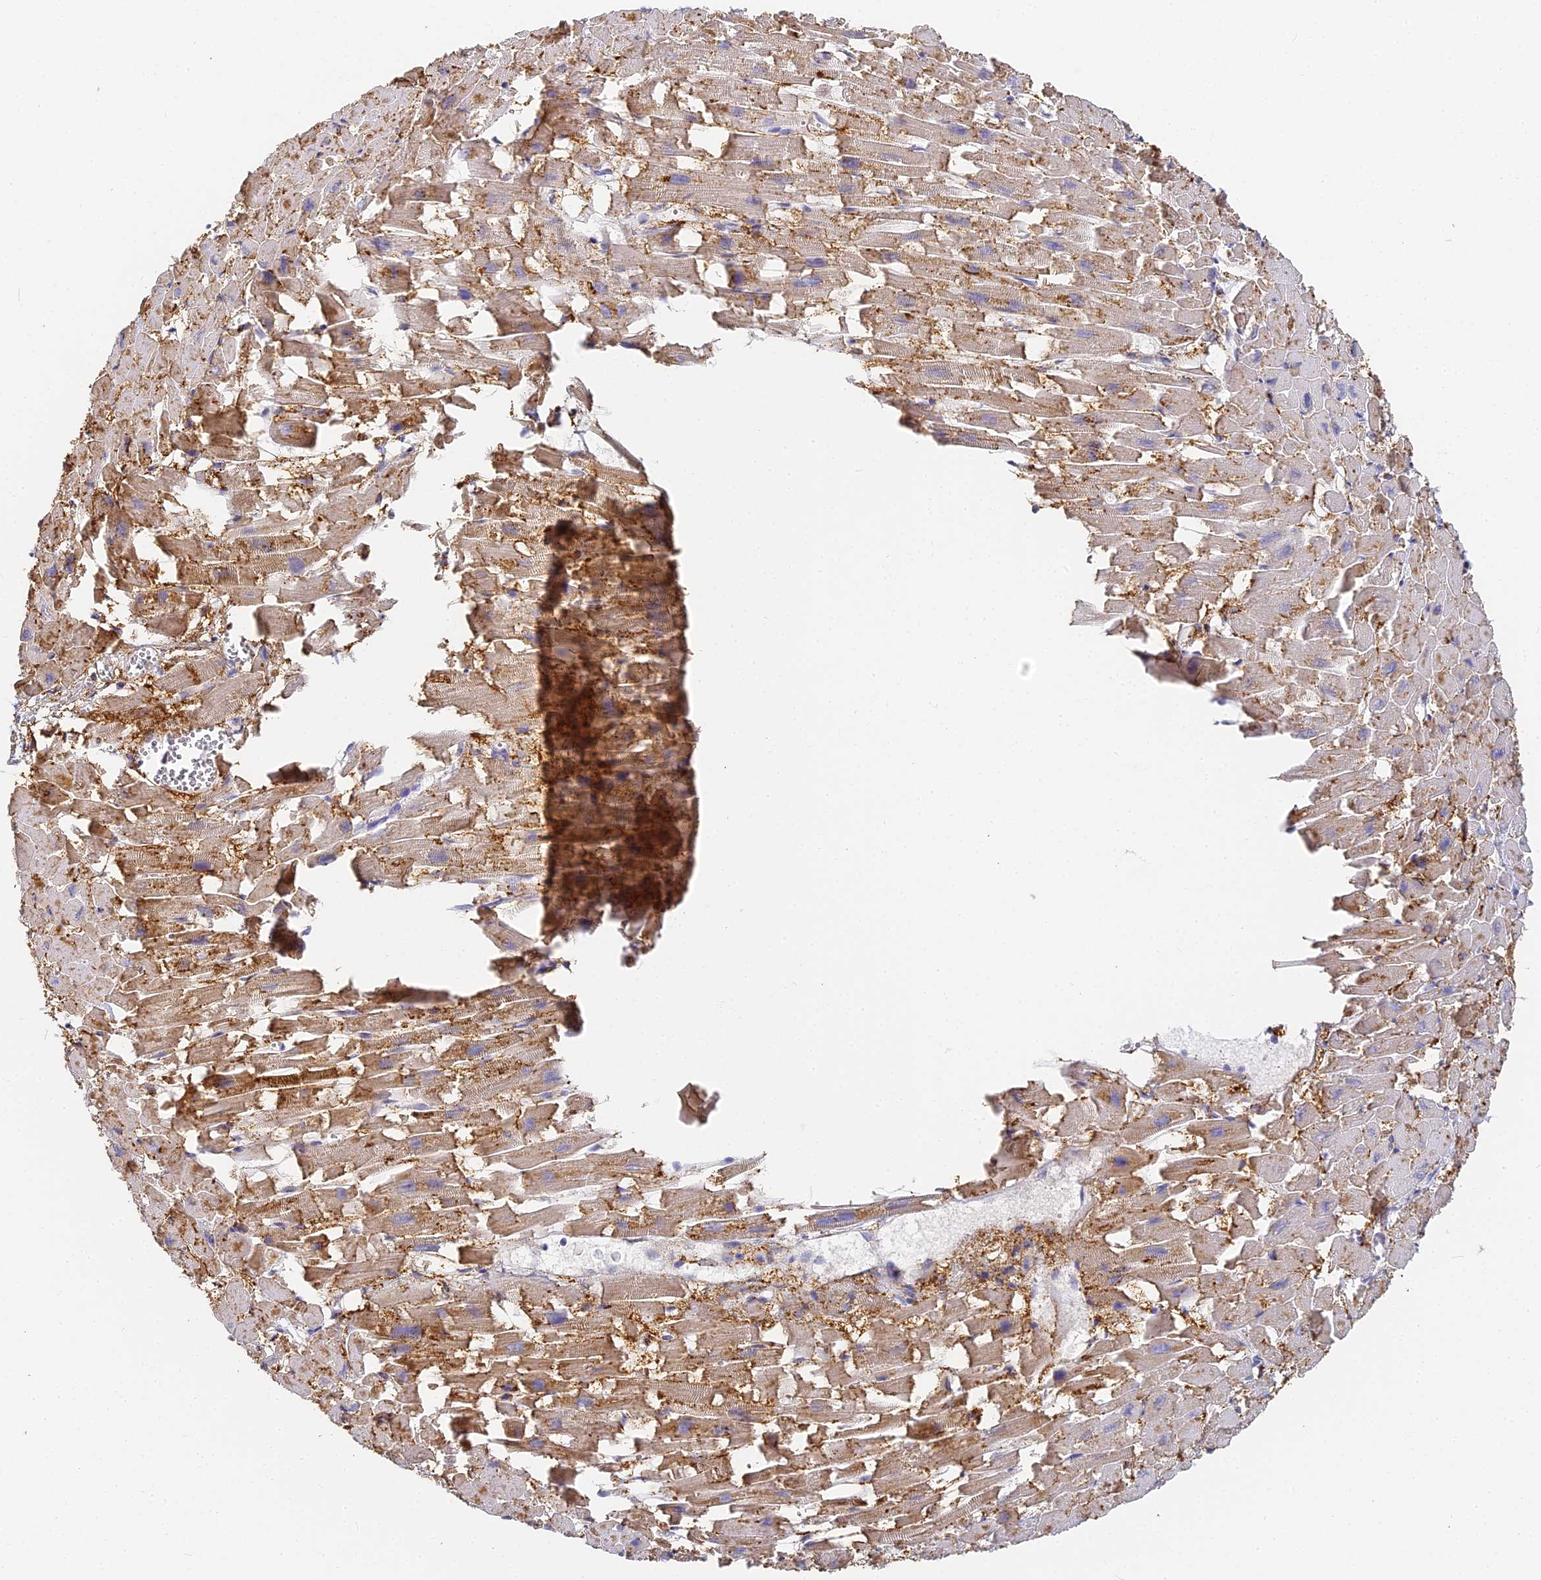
{"staining": {"intensity": "strong", "quantity": "25%-75%", "location": "cytoplasmic/membranous"}, "tissue": "heart muscle", "cell_type": "Cardiomyocytes", "image_type": "normal", "snomed": [{"axis": "morphology", "description": "Normal tissue, NOS"}, {"axis": "topography", "description": "Heart"}], "caption": "Protein staining of benign heart muscle demonstrates strong cytoplasmic/membranous expression in about 25%-75% of cardiomyocytes. The staining was performed using DAB (3,3'-diaminobenzidine) to visualize the protein expression in brown, while the nuclei were stained in blue with hematoxylin (Magnification: 20x).", "gene": "GJA1", "patient": {"sex": "female", "age": 64}}